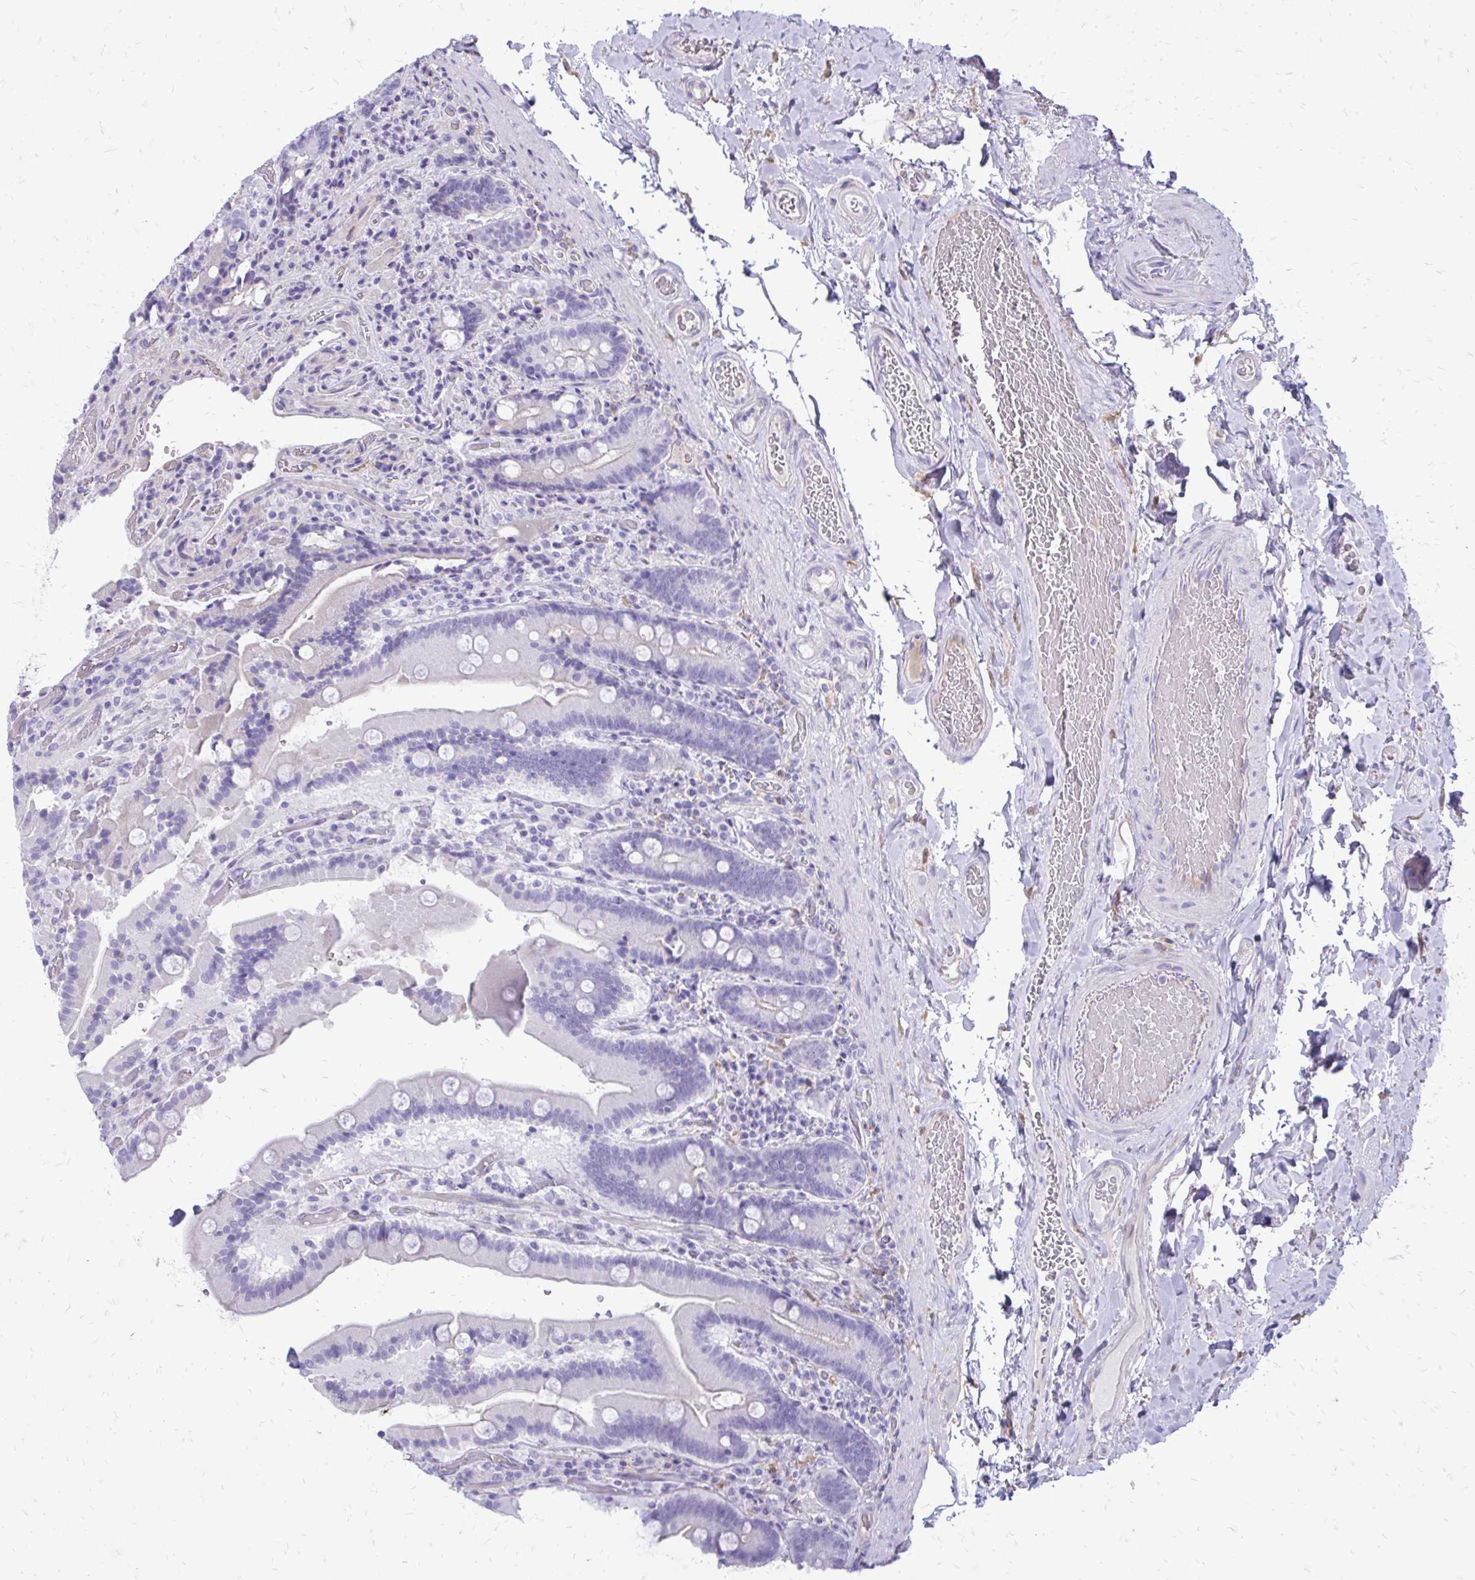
{"staining": {"intensity": "negative", "quantity": "none", "location": "none"}, "tissue": "duodenum", "cell_type": "Glandular cells", "image_type": "normal", "snomed": [{"axis": "morphology", "description": "Normal tissue, NOS"}, {"axis": "topography", "description": "Duodenum"}], "caption": "High power microscopy histopathology image of an IHC image of benign duodenum, revealing no significant expression in glandular cells.", "gene": "SIGLEC11", "patient": {"sex": "female", "age": 62}}